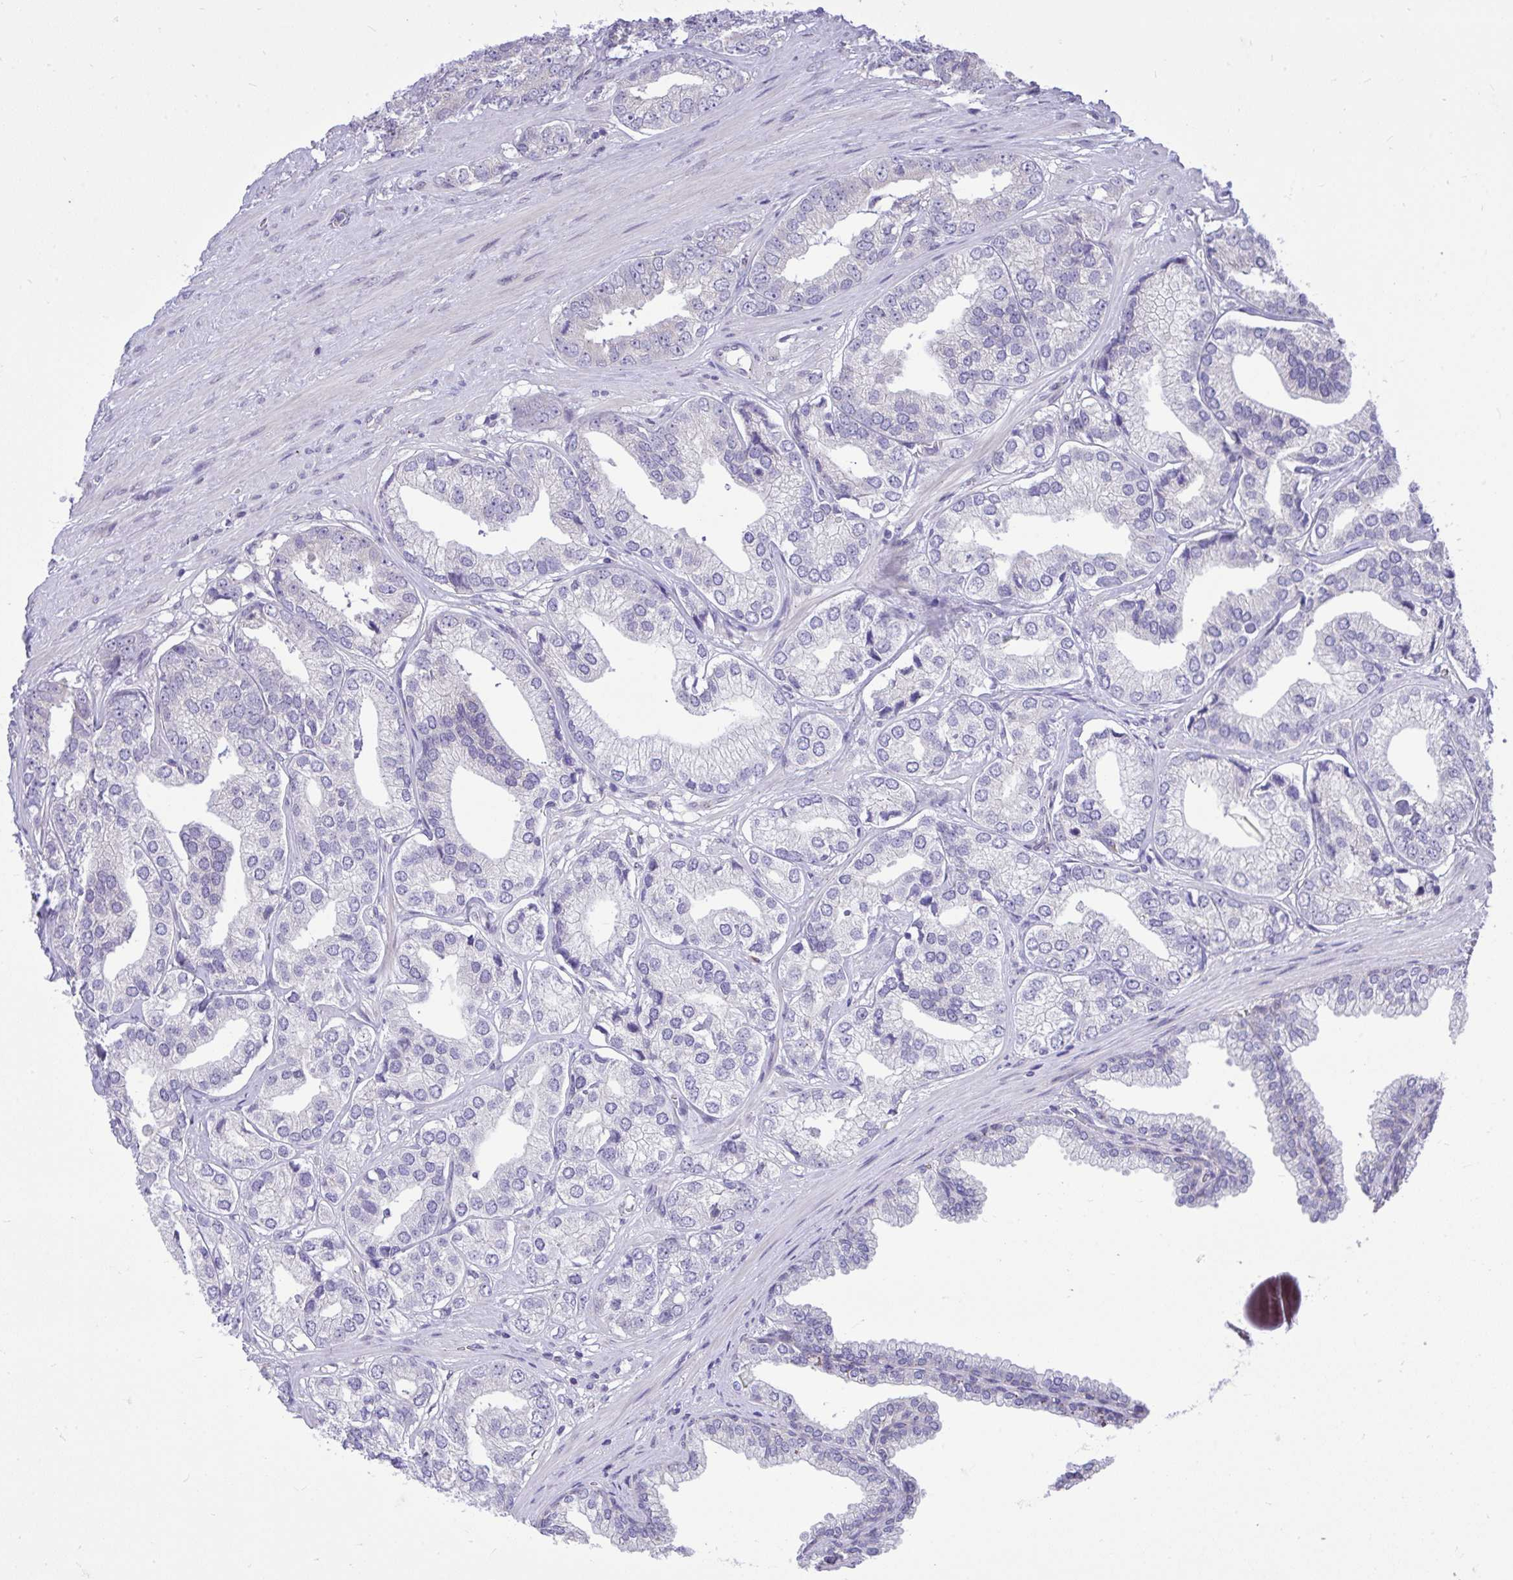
{"staining": {"intensity": "negative", "quantity": "none", "location": "none"}, "tissue": "prostate cancer", "cell_type": "Tumor cells", "image_type": "cancer", "snomed": [{"axis": "morphology", "description": "Adenocarcinoma, High grade"}, {"axis": "topography", "description": "Prostate"}], "caption": "Immunohistochemistry photomicrograph of neoplastic tissue: human adenocarcinoma (high-grade) (prostate) stained with DAB (3,3'-diaminobenzidine) displays no significant protein positivity in tumor cells.", "gene": "CEACAM18", "patient": {"sex": "male", "age": 58}}